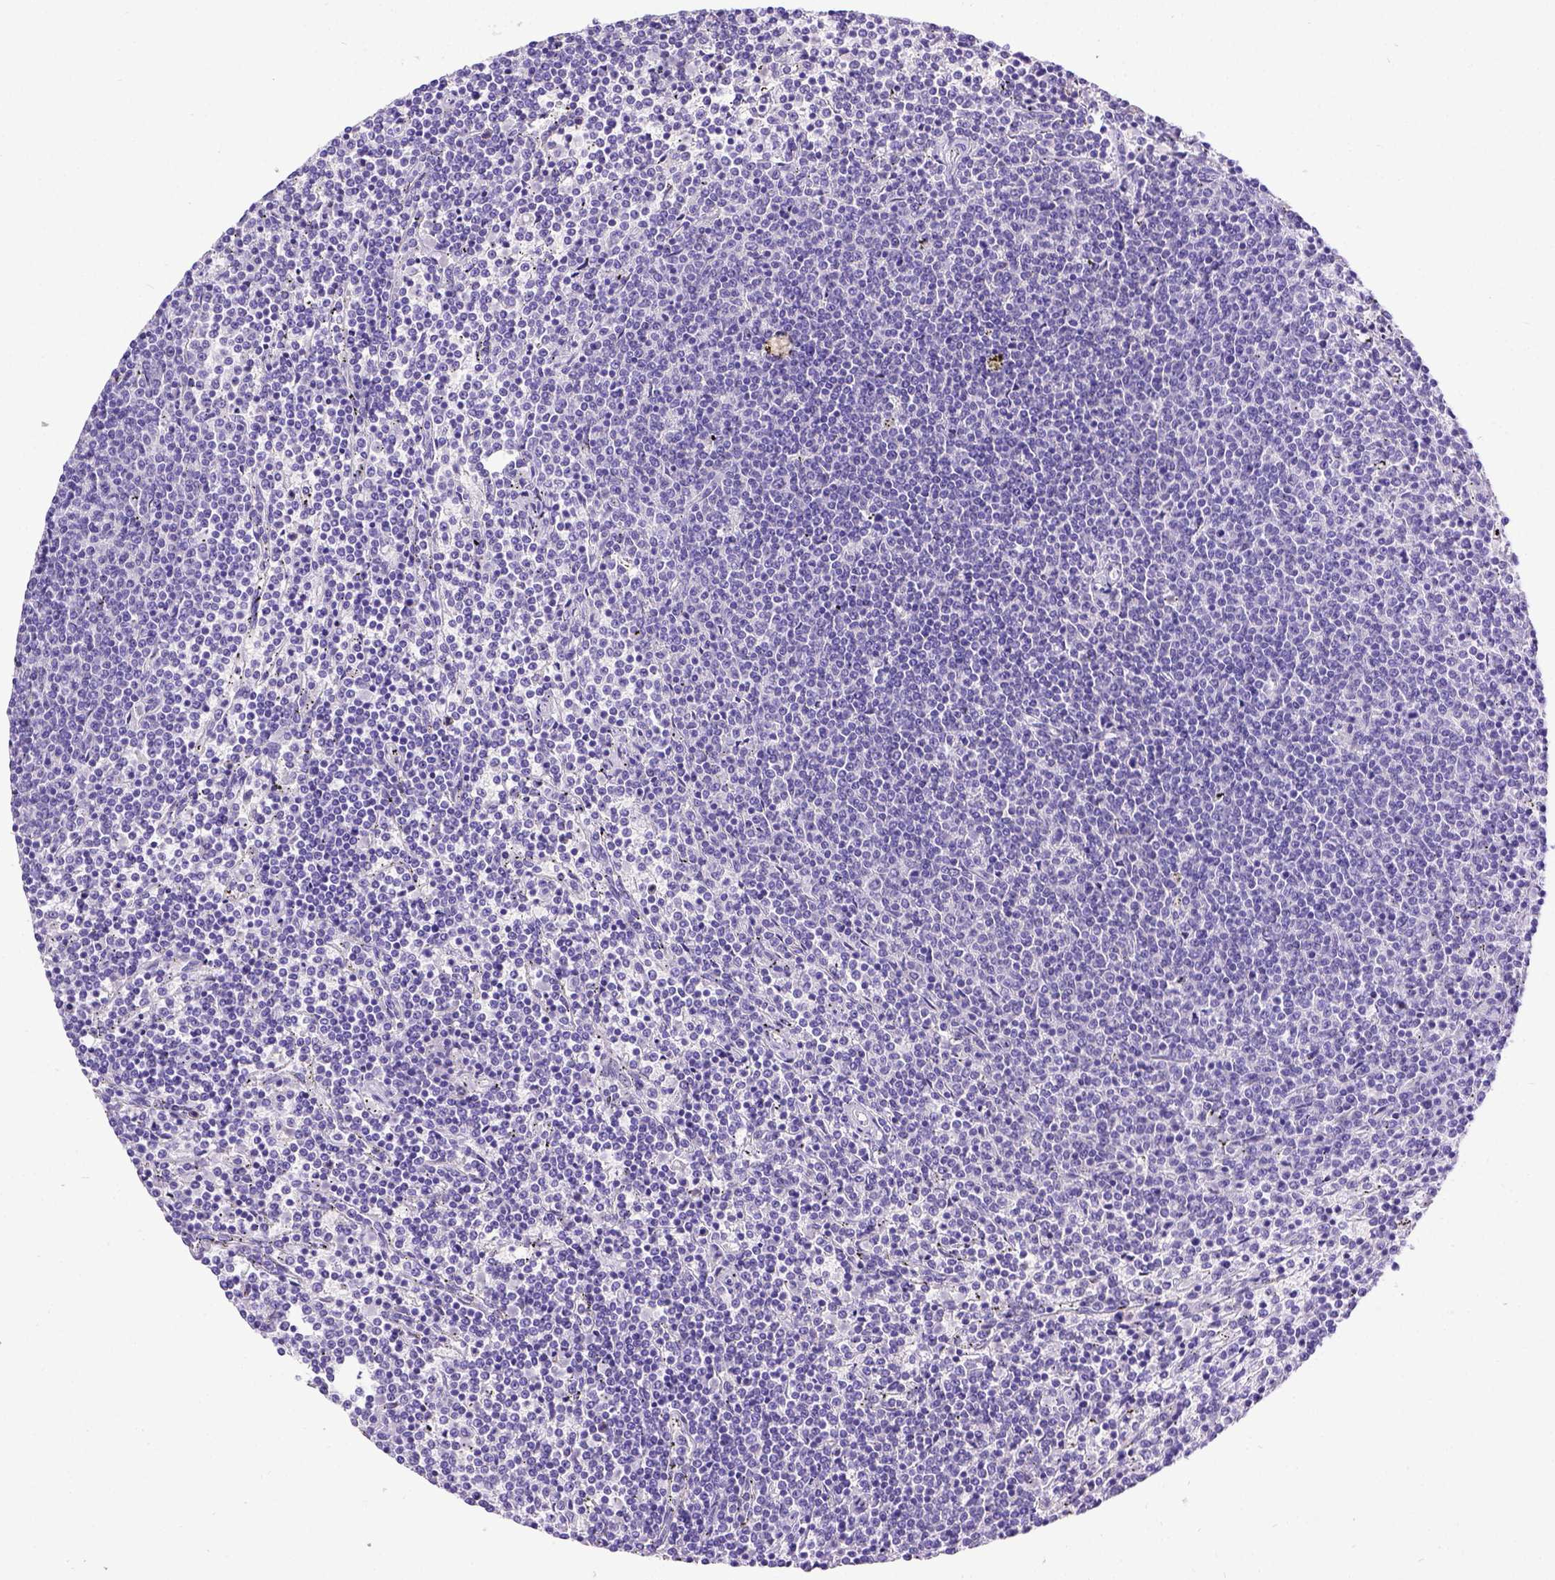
{"staining": {"intensity": "negative", "quantity": "none", "location": "none"}, "tissue": "lymphoma", "cell_type": "Tumor cells", "image_type": "cancer", "snomed": [{"axis": "morphology", "description": "Malignant lymphoma, non-Hodgkin's type, Low grade"}, {"axis": "topography", "description": "Spleen"}], "caption": "Tumor cells show no significant positivity in lymphoma.", "gene": "ESR1", "patient": {"sex": "female", "age": 50}}